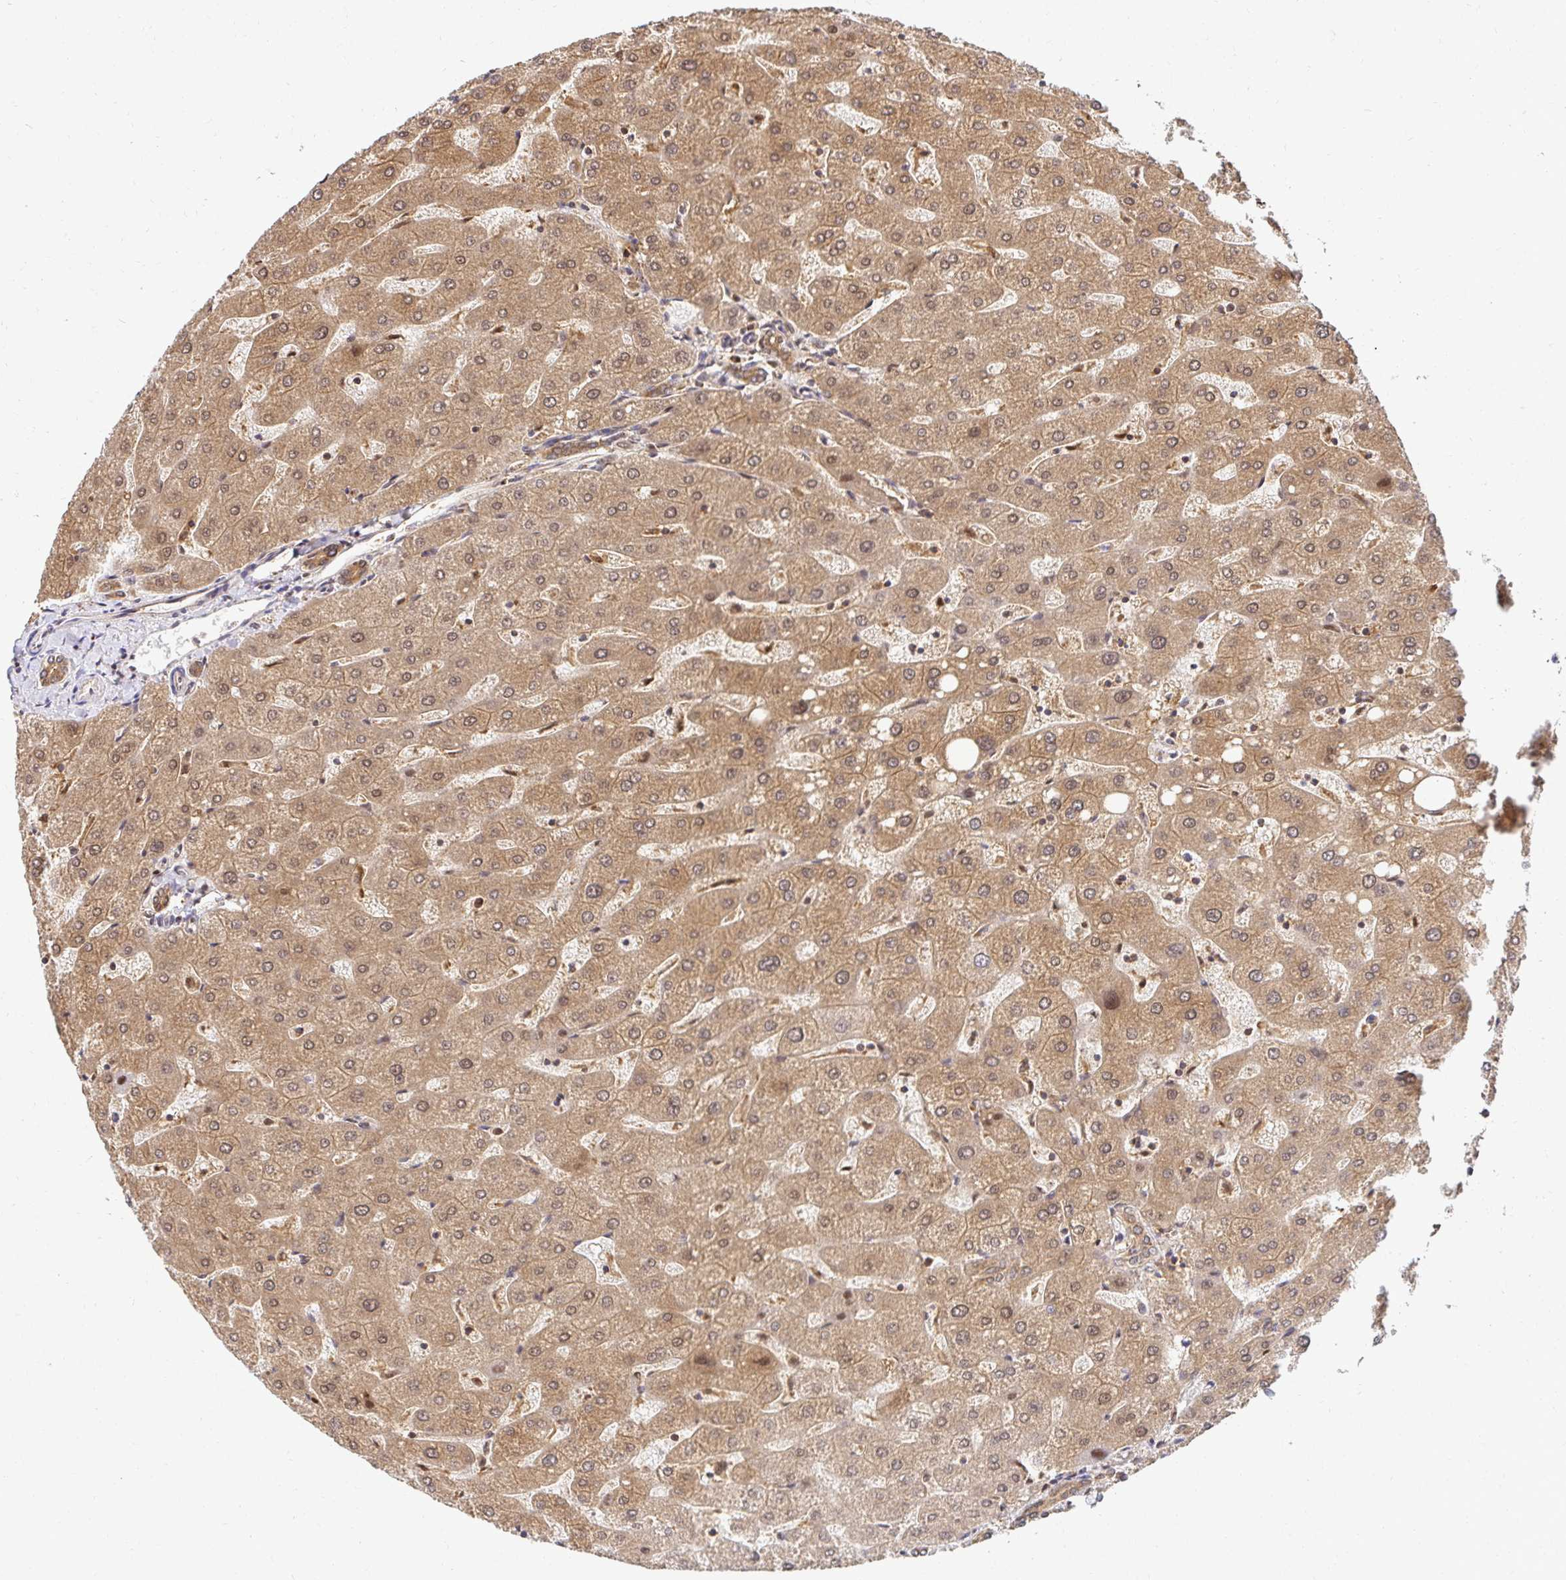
{"staining": {"intensity": "moderate", "quantity": ">75%", "location": "cytoplasmic/membranous"}, "tissue": "liver", "cell_type": "Cholangiocytes", "image_type": "normal", "snomed": [{"axis": "morphology", "description": "Normal tissue, NOS"}, {"axis": "topography", "description": "Liver"}], "caption": "IHC image of benign liver: human liver stained using immunohistochemistry reveals medium levels of moderate protein expression localized specifically in the cytoplasmic/membranous of cholangiocytes, appearing as a cytoplasmic/membranous brown color.", "gene": "PSMA4", "patient": {"sex": "male", "age": 67}}